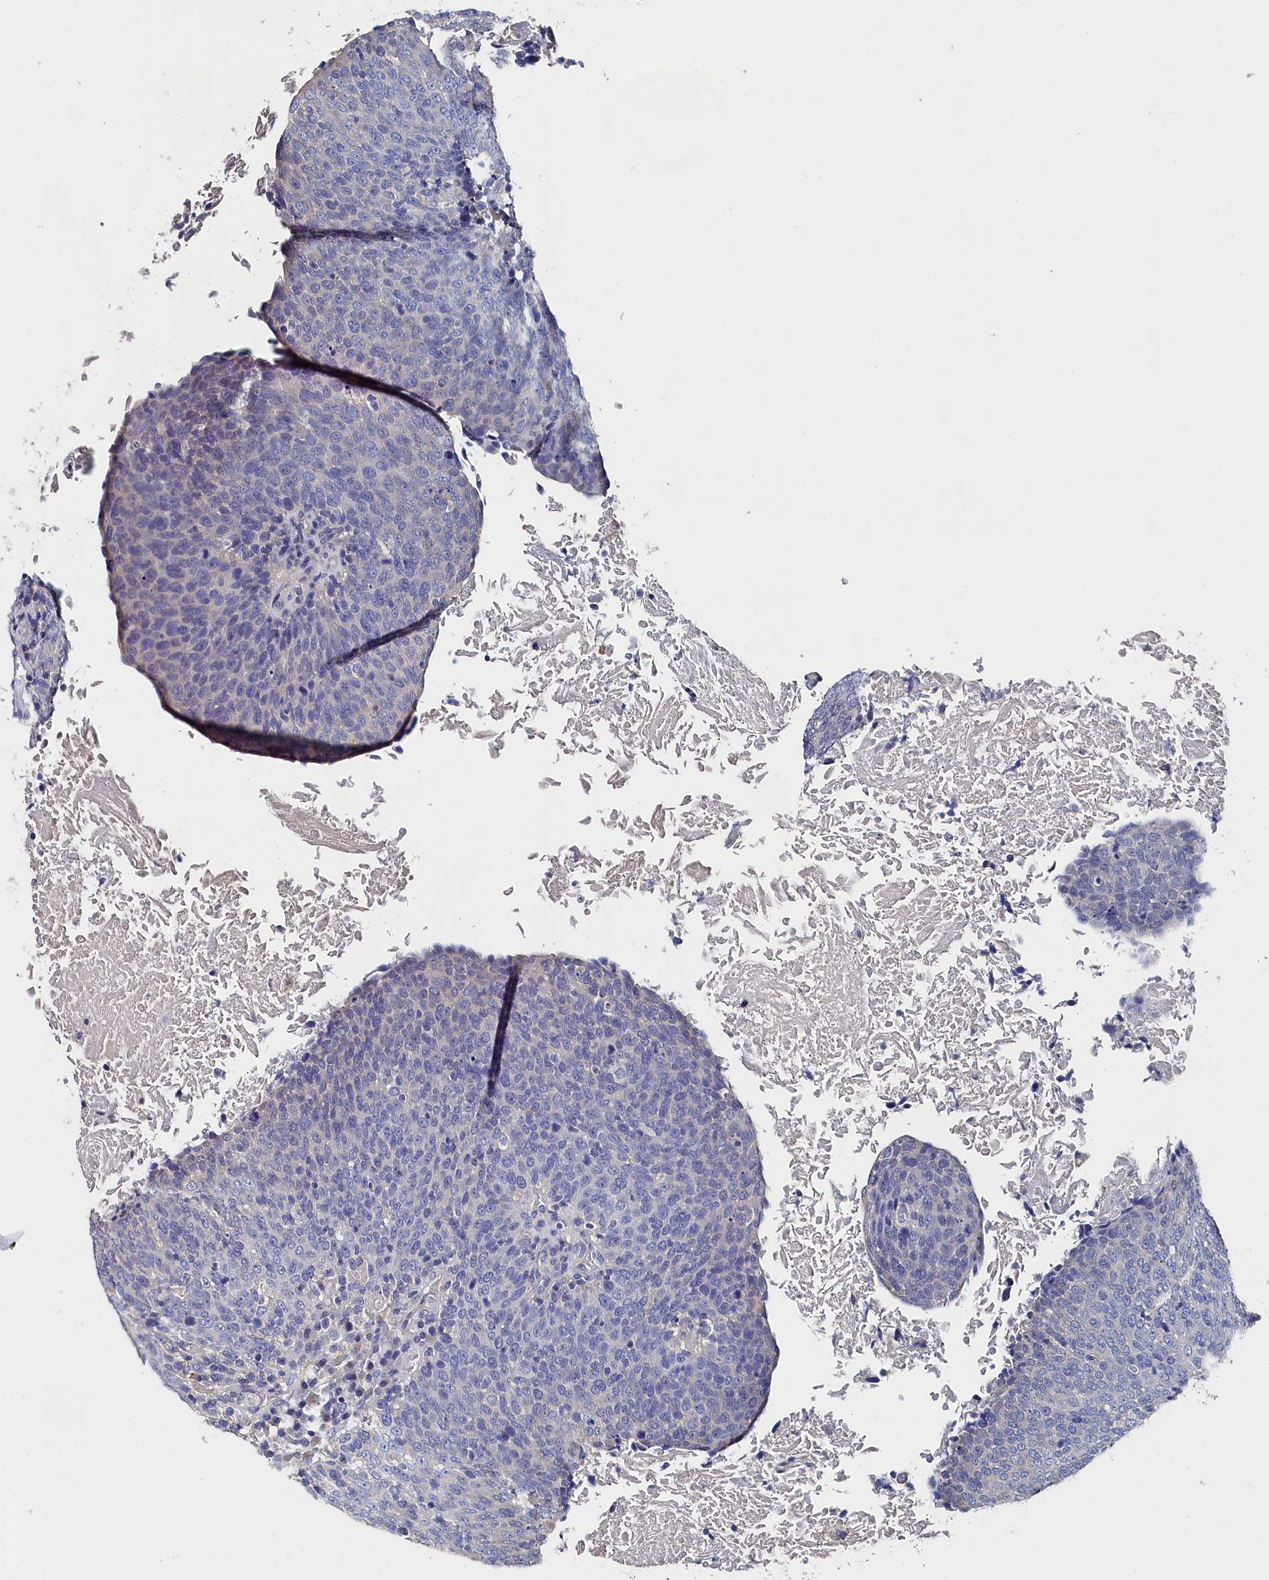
{"staining": {"intensity": "negative", "quantity": "none", "location": "none"}, "tissue": "head and neck cancer", "cell_type": "Tumor cells", "image_type": "cancer", "snomed": [{"axis": "morphology", "description": "Squamous cell carcinoma, NOS"}, {"axis": "morphology", "description": "Squamous cell carcinoma, metastatic, NOS"}, {"axis": "topography", "description": "Lymph node"}, {"axis": "topography", "description": "Head-Neck"}], "caption": "Histopathology image shows no protein expression in tumor cells of head and neck cancer (squamous cell carcinoma) tissue. The staining was performed using DAB (3,3'-diaminobenzidine) to visualize the protein expression in brown, while the nuclei were stained in blue with hematoxylin (Magnification: 20x).", "gene": "BHMT", "patient": {"sex": "male", "age": 62}}